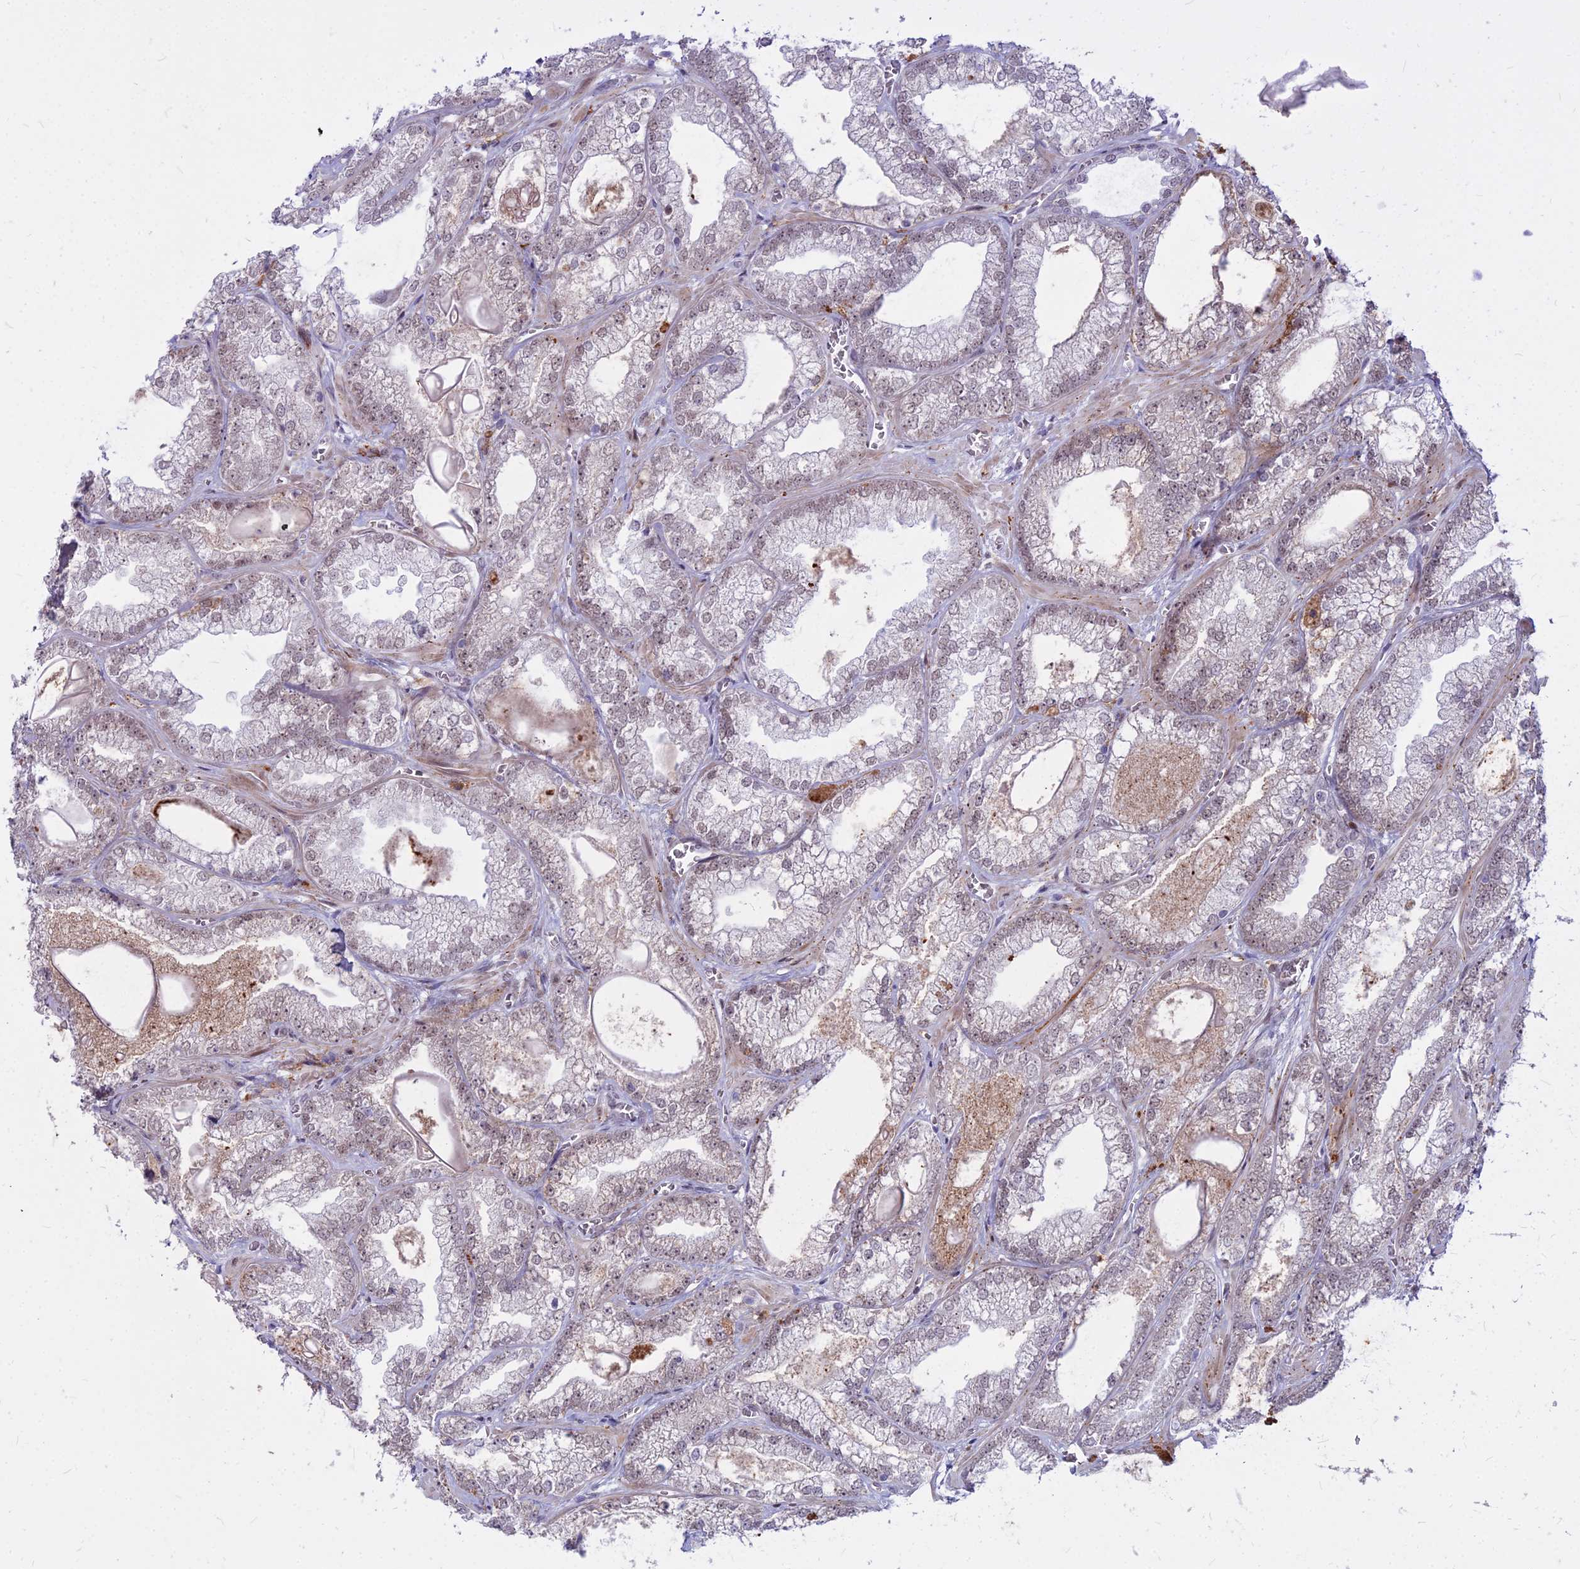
{"staining": {"intensity": "weak", "quantity": "25%-75%", "location": "nuclear"}, "tissue": "prostate cancer", "cell_type": "Tumor cells", "image_type": "cancer", "snomed": [{"axis": "morphology", "description": "Adenocarcinoma, Low grade"}, {"axis": "topography", "description": "Prostate"}], "caption": "Protein staining by IHC displays weak nuclear staining in approximately 25%-75% of tumor cells in prostate cancer.", "gene": "ALG10", "patient": {"sex": "male", "age": 57}}